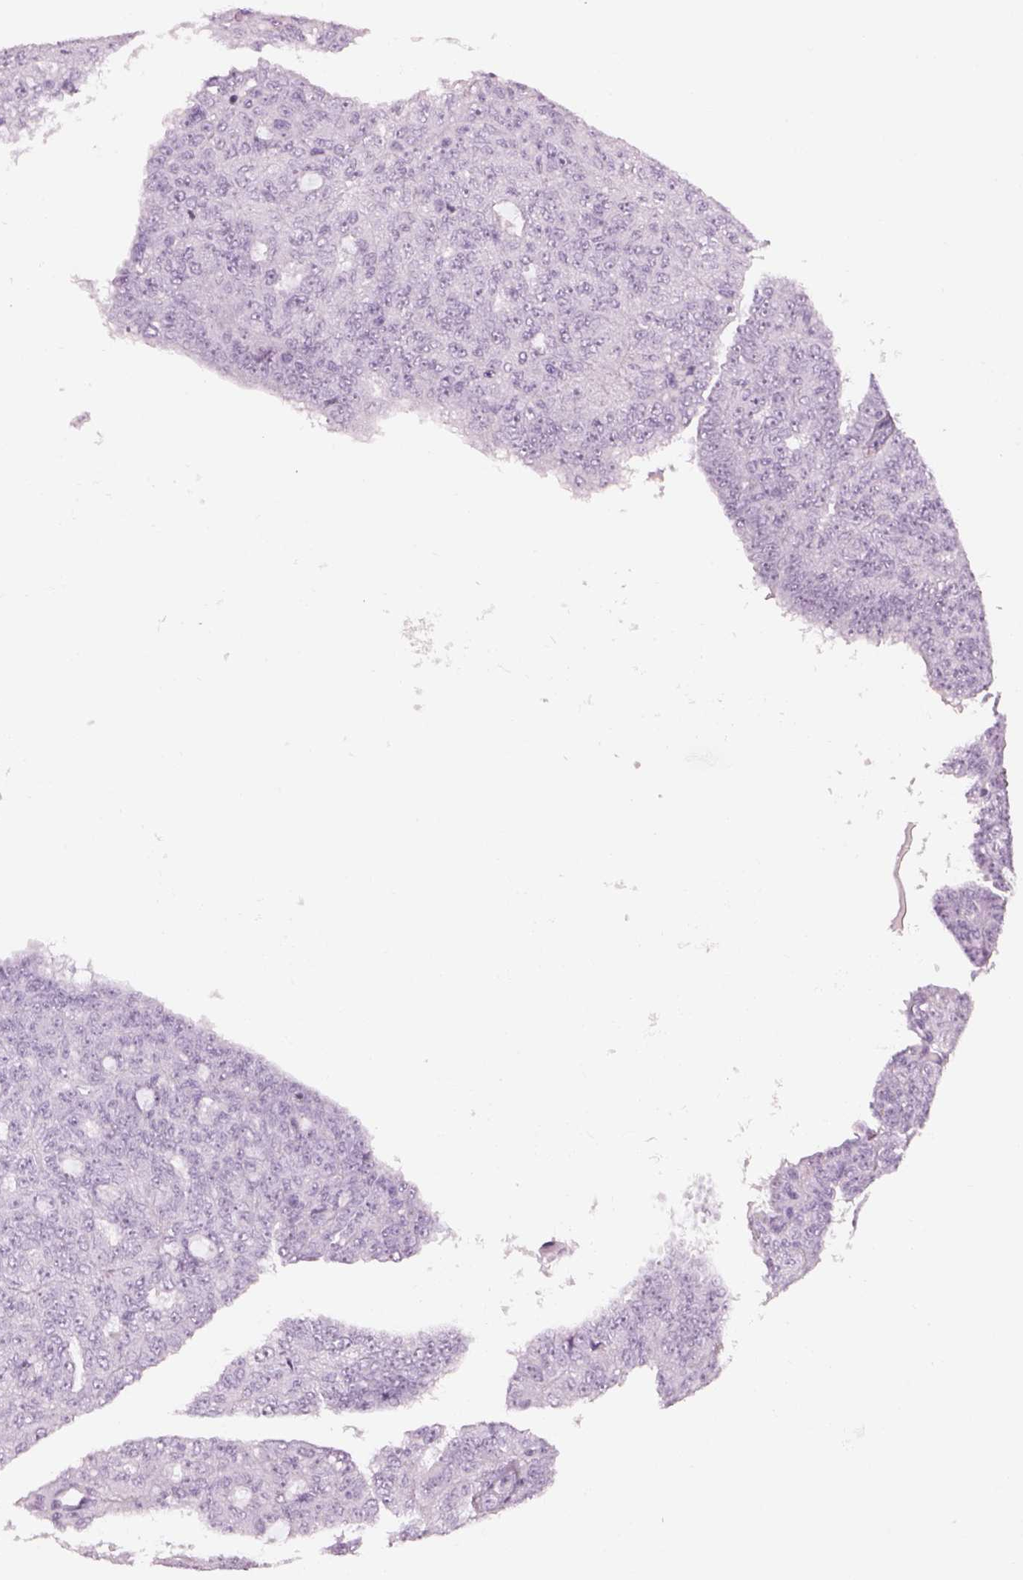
{"staining": {"intensity": "negative", "quantity": "none", "location": "none"}, "tissue": "ovarian cancer", "cell_type": "Tumor cells", "image_type": "cancer", "snomed": [{"axis": "morphology", "description": "Cystadenocarcinoma, serous, NOS"}, {"axis": "topography", "description": "Ovary"}], "caption": "Photomicrograph shows no protein staining in tumor cells of ovarian serous cystadenocarcinoma tissue.", "gene": "PABPC1L2B", "patient": {"sex": "female", "age": 71}}